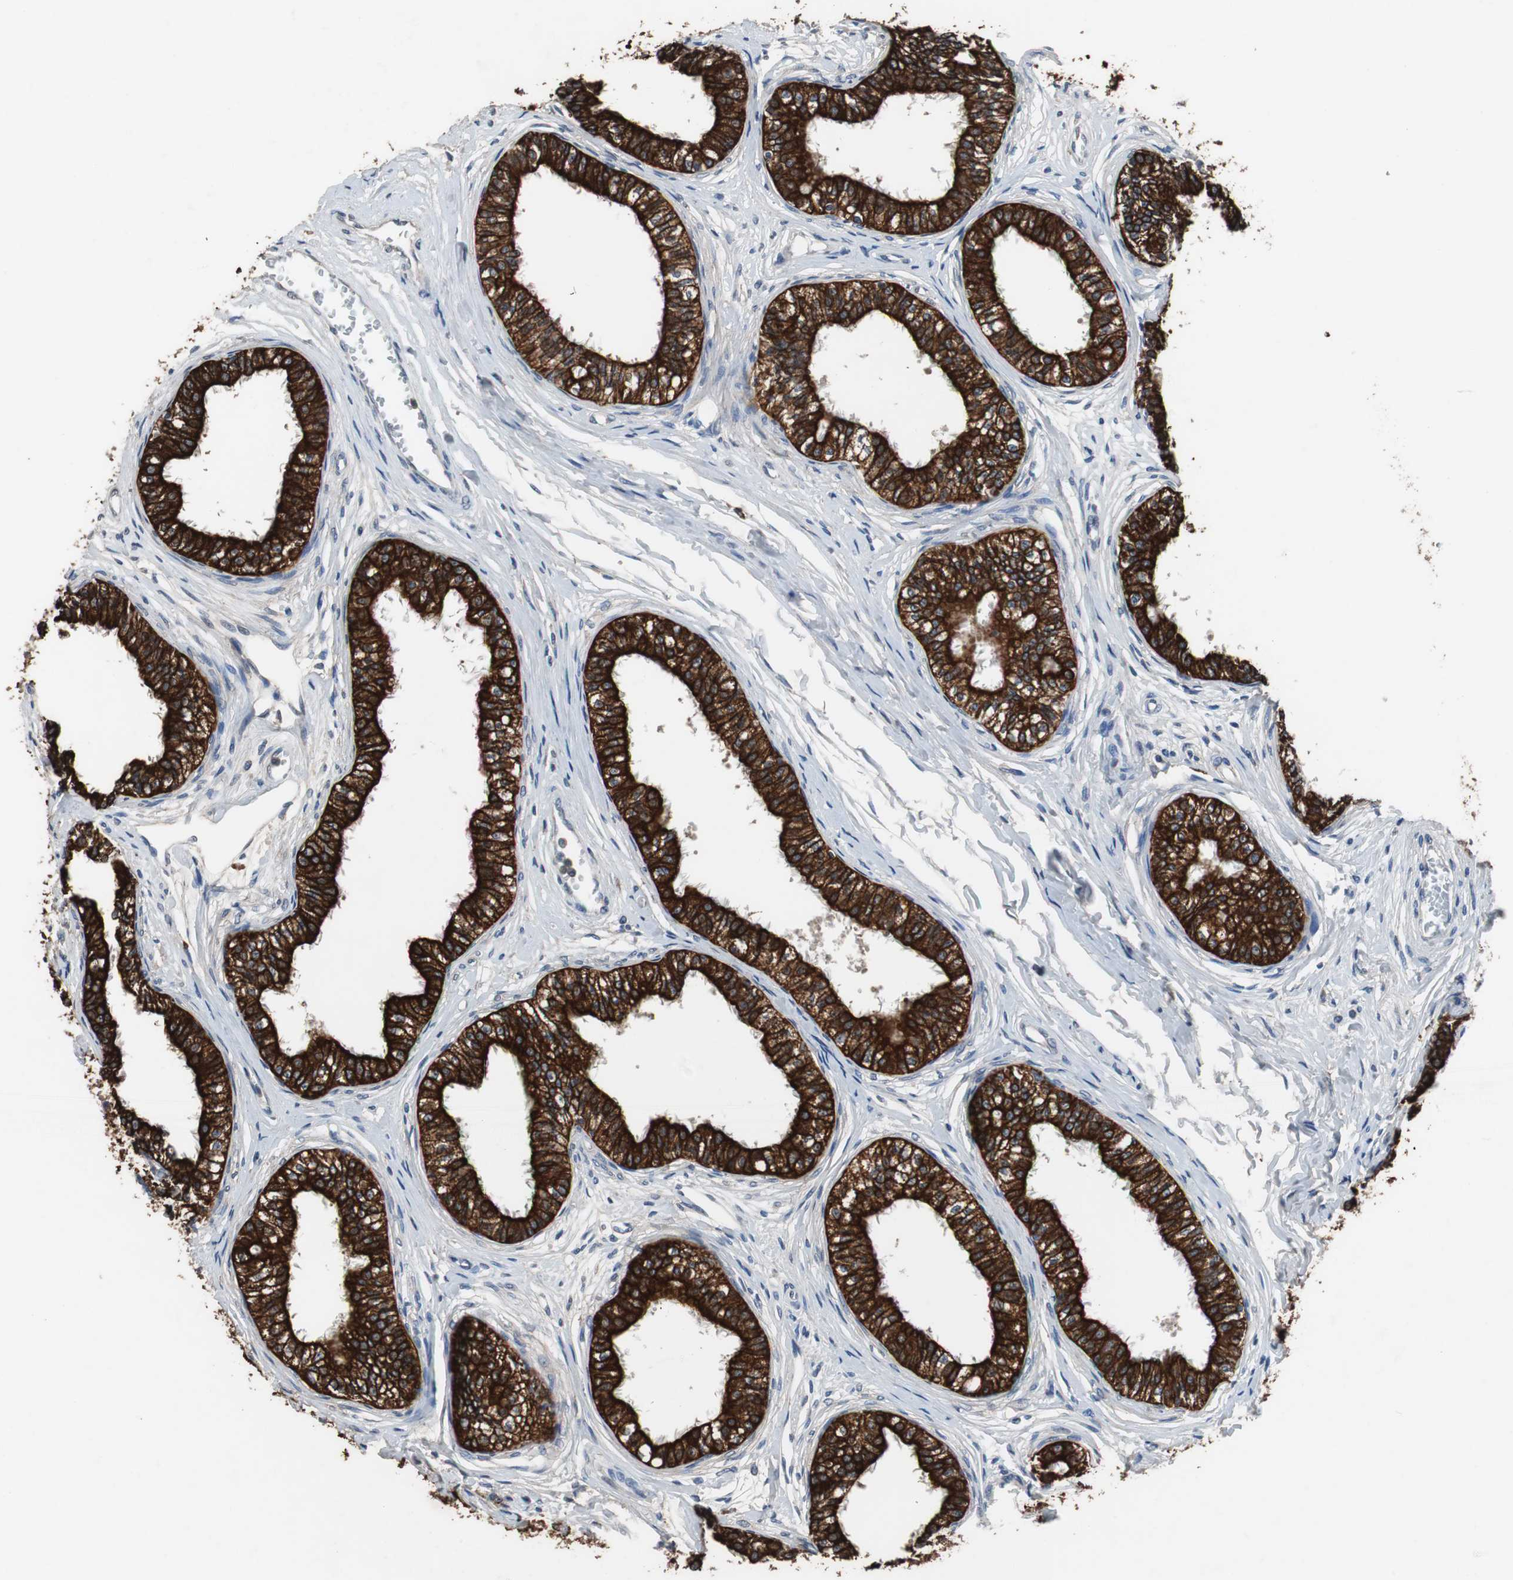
{"staining": {"intensity": "strong", "quantity": ">75%", "location": "cytoplasmic/membranous"}, "tissue": "epididymis", "cell_type": "Glandular cells", "image_type": "normal", "snomed": [{"axis": "morphology", "description": "Normal tissue, NOS"}, {"axis": "morphology", "description": "Adenocarcinoma, metastatic, NOS"}, {"axis": "topography", "description": "Testis"}, {"axis": "topography", "description": "Epididymis"}], "caption": "IHC of normal epididymis displays high levels of strong cytoplasmic/membranous staining in about >75% of glandular cells.", "gene": "USP10", "patient": {"sex": "male", "age": 26}}